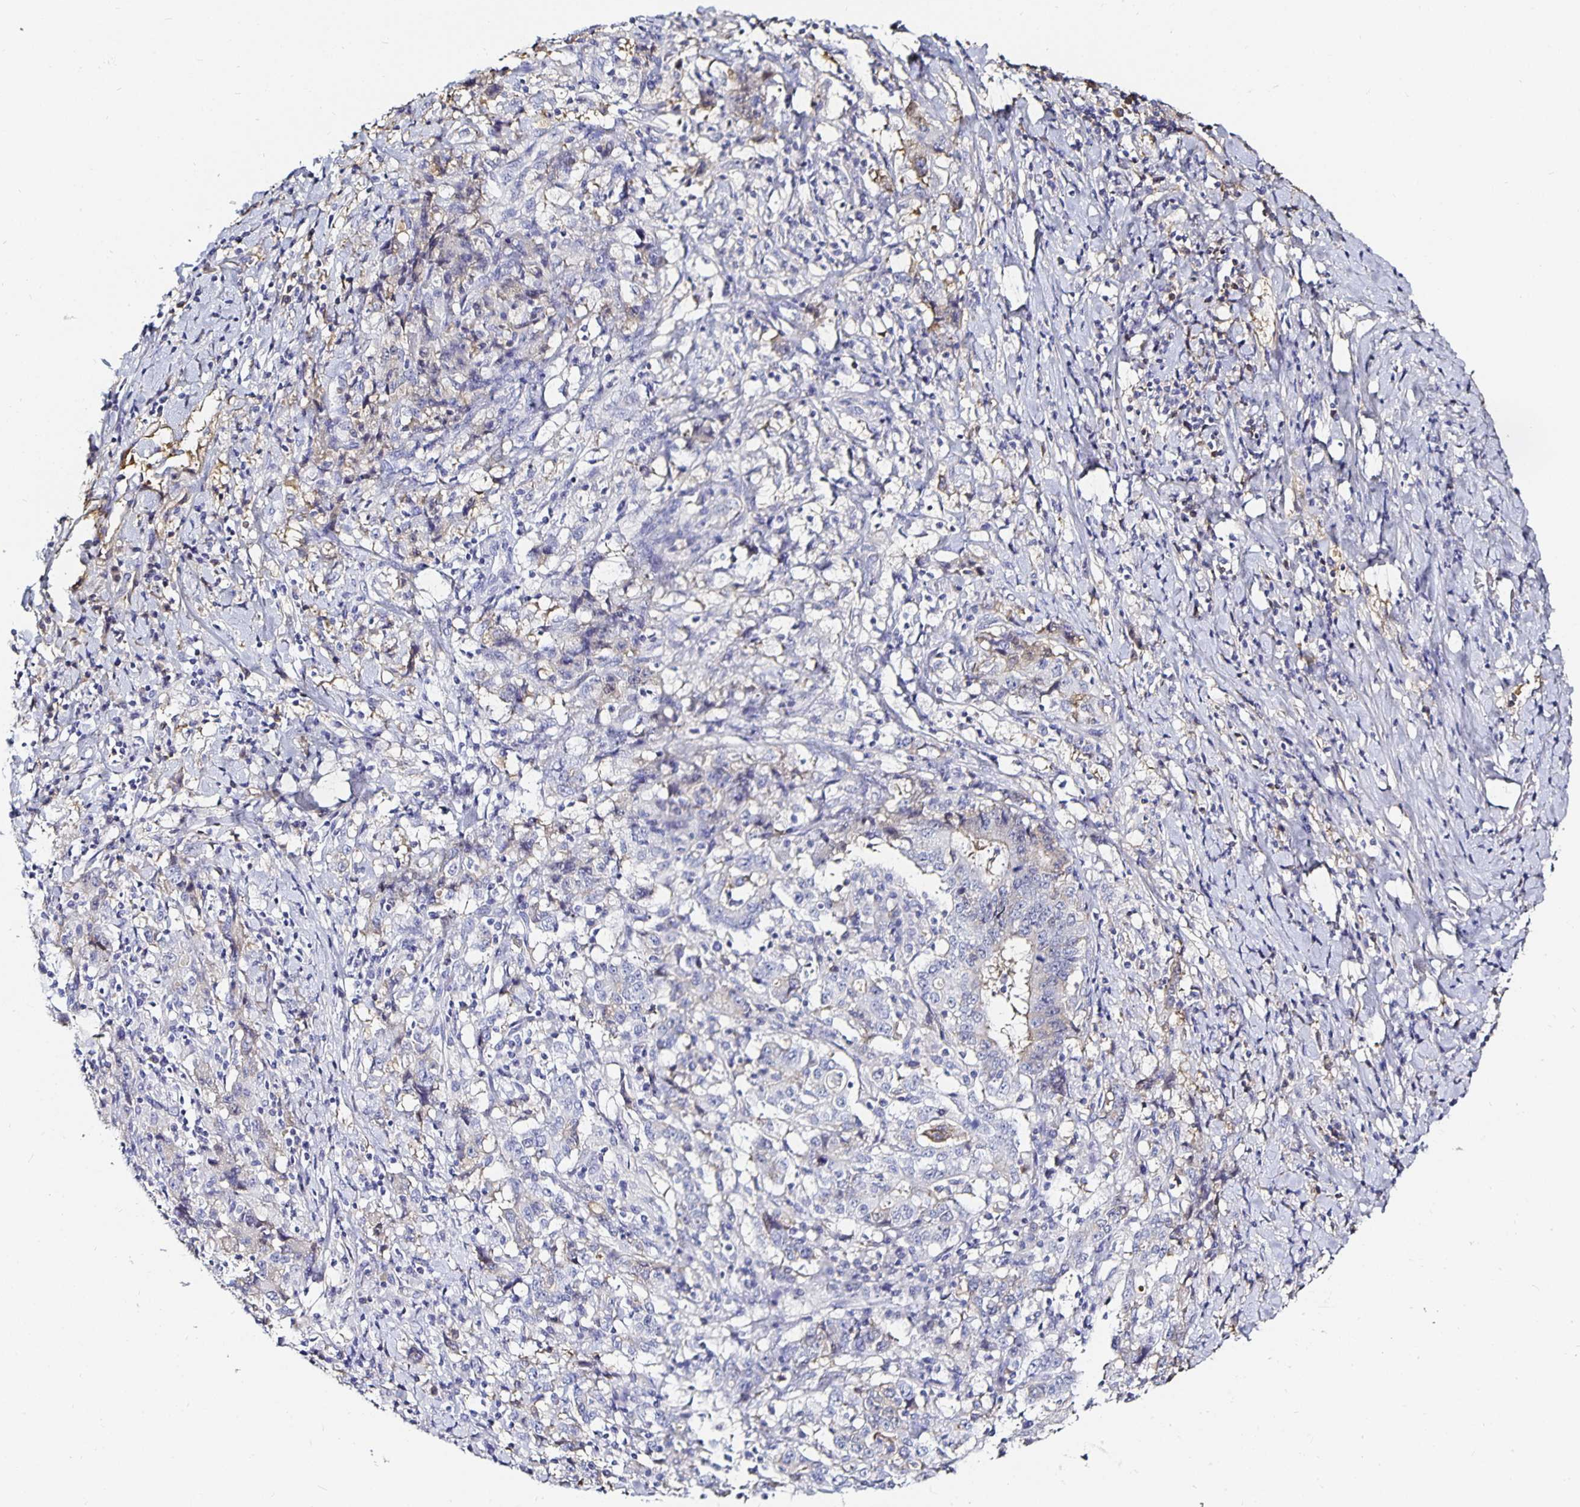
{"staining": {"intensity": "negative", "quantity": "none", "location": "none"}, "tissue": "stomach cancer", "cell_type": "Tumor cells", "image_type": "cancer", "snomed": [{"axis": "morphology", "description": "Normal tissue, NOS"}, {"axis": "morphology", "description": "Adenocarcinoma, NOS"}, {"axis": "topography", "description": "Stomach, upper"}, {"axis": "topography", "description": "Stomach"}], "caption": "A high-resolution histopathology image shows immunohistochemistry staining of adenocarcinoma (stomach), which demonstrates no significant positivity in tumor cells. Nuclei are stained in blue.", "gene": "TTR", "patient": {"sex": "male", "age": 59}}